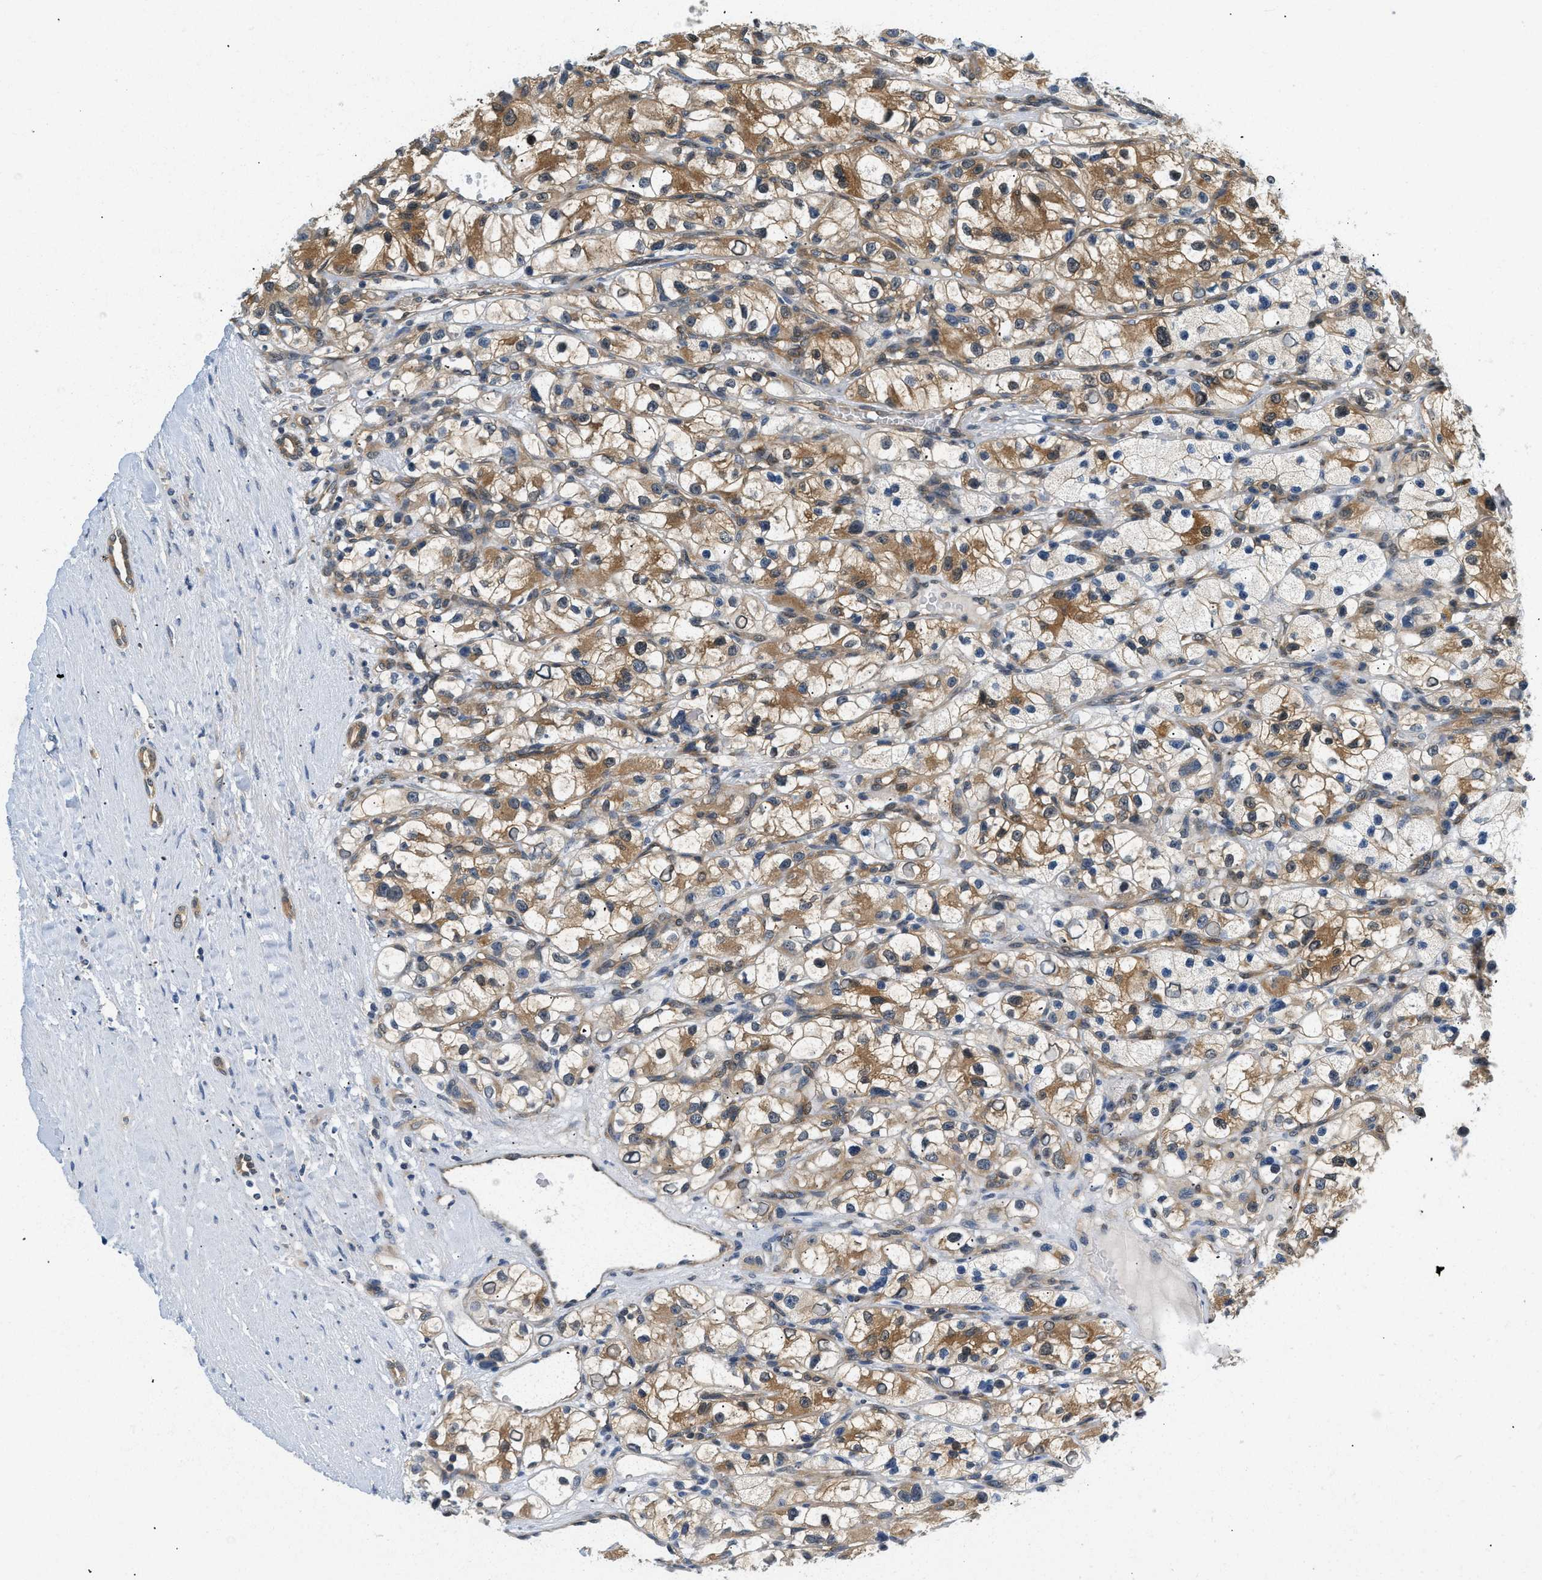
{"staining": {"intensity": "moderate", "quantity": ">75%", "location": "cytoplasmic/membranous"}, "tissue": "renal cancer", "cell_type": "Tumor cells", "image_type": "cancer", "snomed": [{"axis": "morphology", "description": "Adenocarcinoma, NOS"}, {"axis": "topography", "description": "Kidney"}], "caption": "DAB (3,3'-diaminobenzidine) immunohistochemical staining of human renal cancer (adenocarcinoma) exhibits moderate cytoplasmic/membranous protein expression in approximately >75% of tumor cells.", "gene": "EIF4EBP2", "patient": {"sex": "female", "age": 57}}